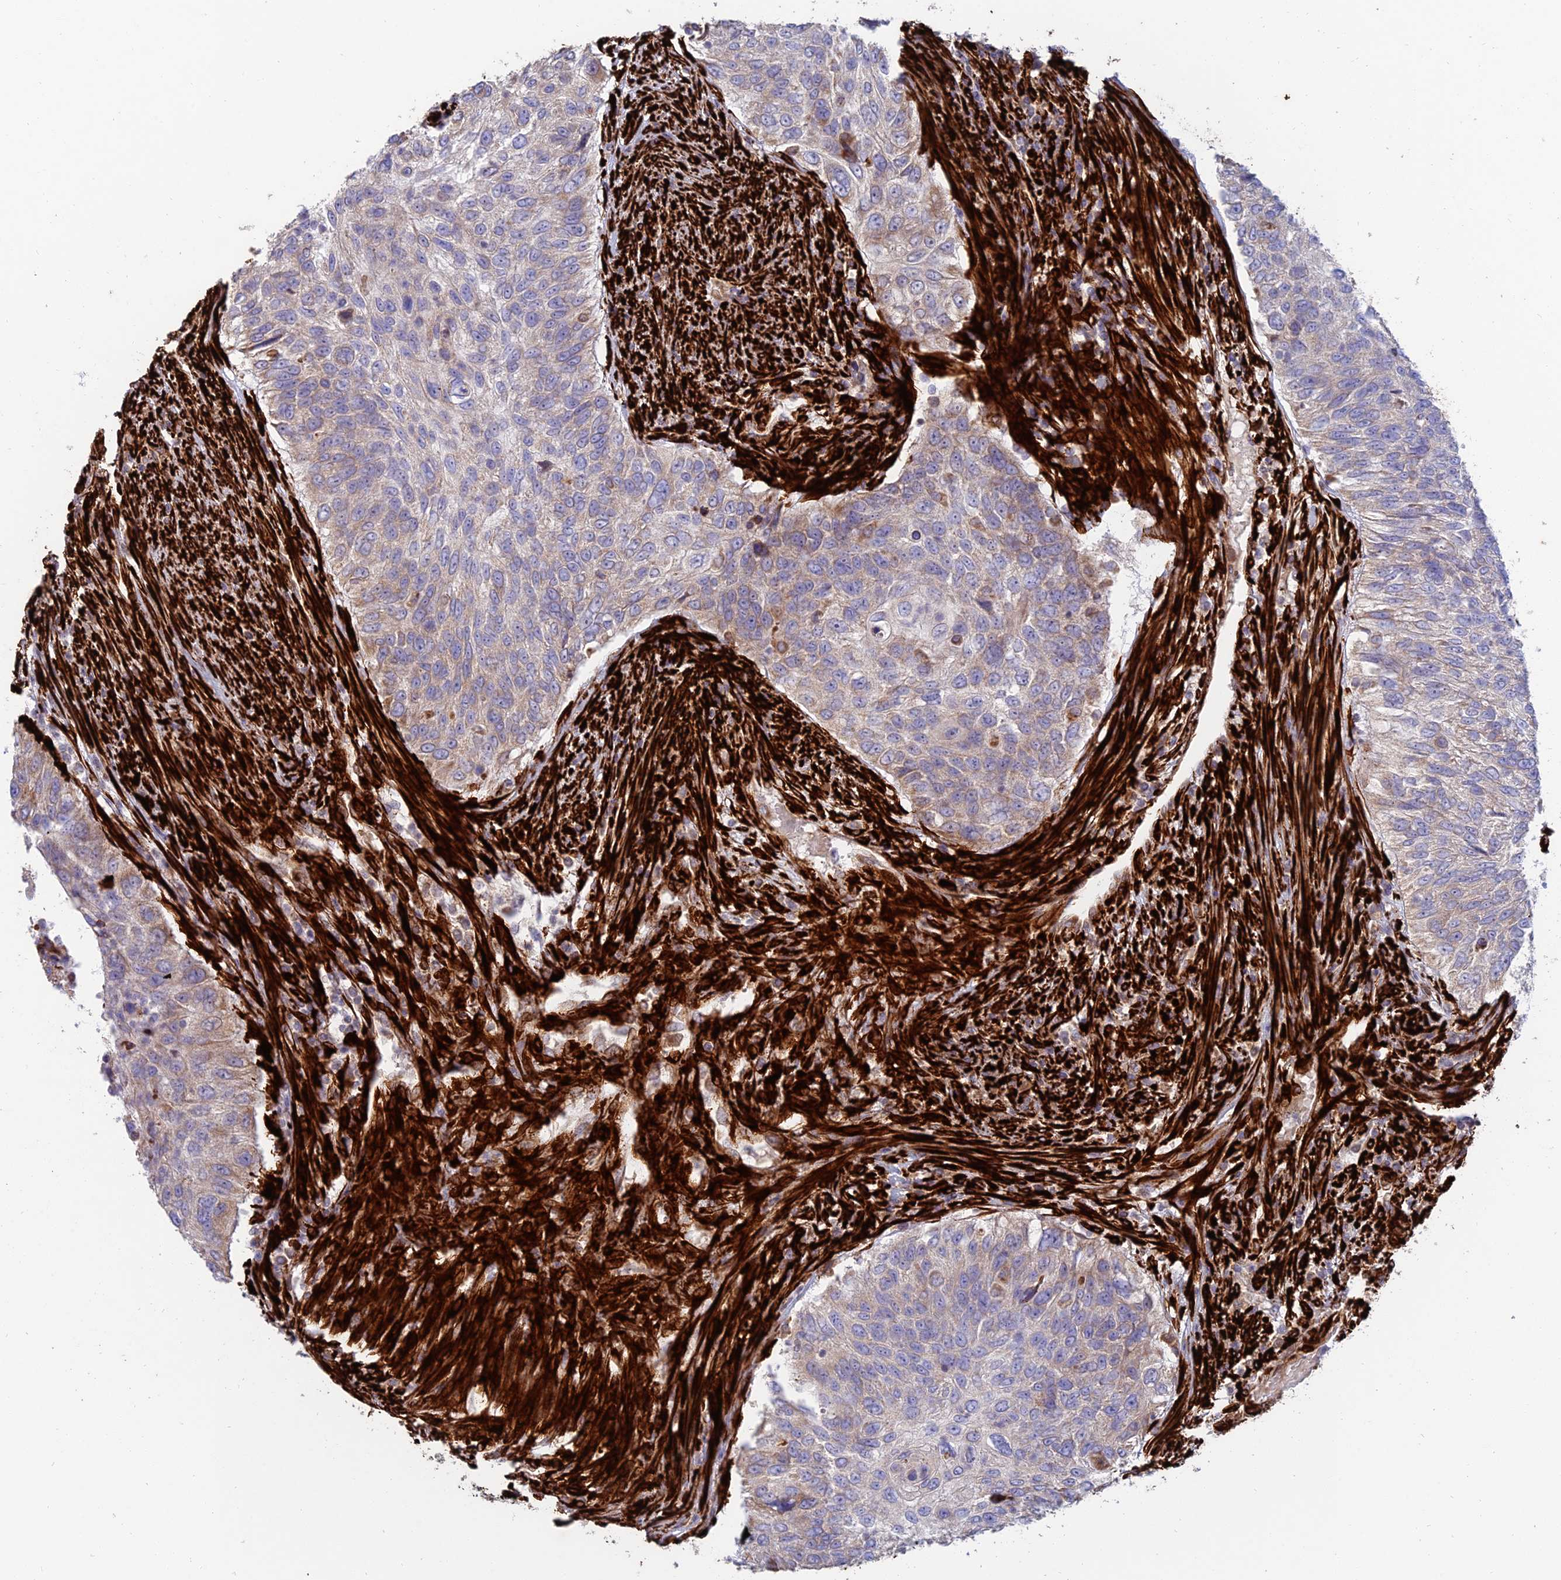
{"staining": {"intensity": "weak", "quantity": "<25%", "location": "cytoplasmic/membranous"}, "tissue": "urothelial cancer", "cell_type": "Tumor cells", "image_type": "cancer", "snomed": [{"axis": "morphology", "description": "Urothelial carcinoma, High grade"}, {"axis": "topography", "description": "Urinary bladder"}], "caption": "Protein analysis of high-grade urothelial carcinoma demonstrates no significant positivity in tumor cells.", "gene": "RCN3", "patient": {"sex": "female", "age": 60}}